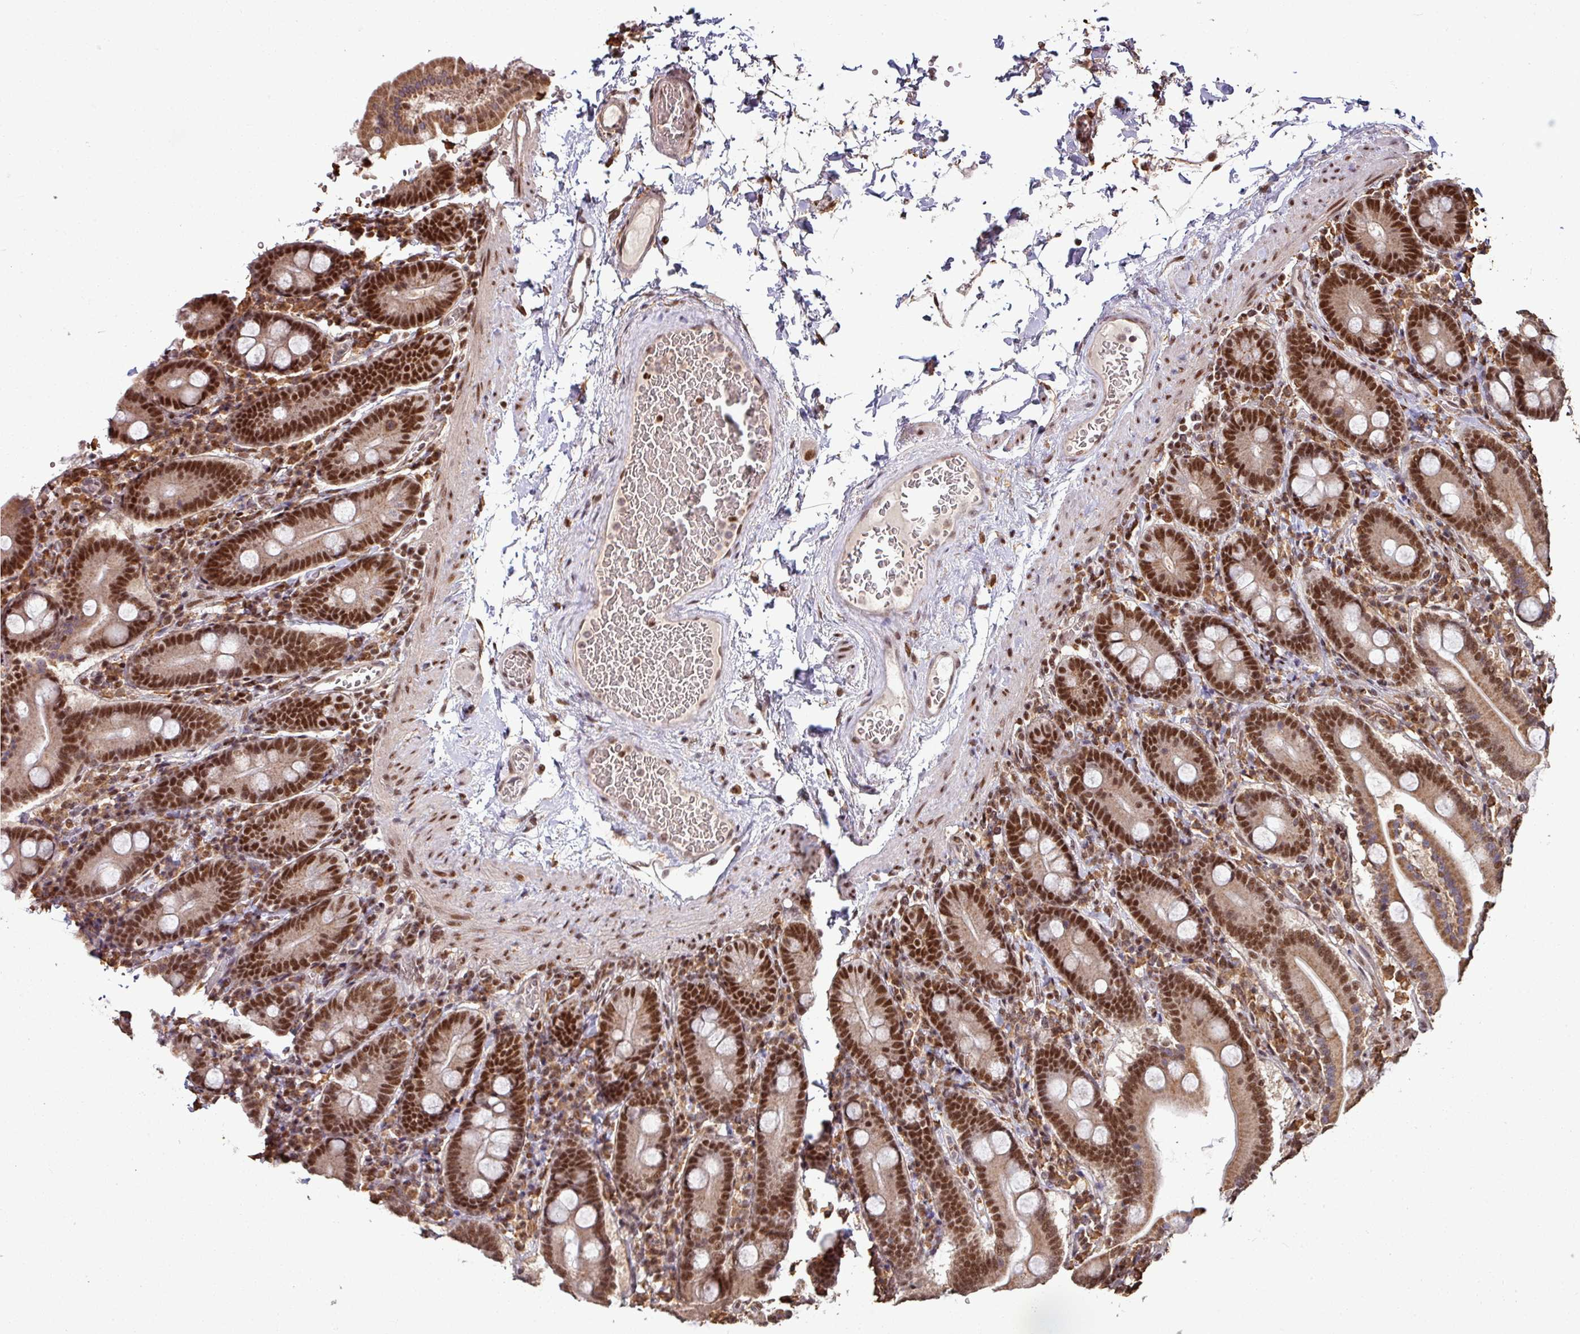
{"staining": {"intensity": "strong", "quantity": ">75%", "location": "nuclear"}, "tissue": "duodenum", "cell_type": "Glandular cells", "image_type": "normal", "snomed": [{"axis": "morphology", "description": "Normal tissue, NOS"}, {"axis": "topography", "description": "Duodenum"}], "caption": "Protein positivity by immunohistochemistry (IHC) displays strong nuclear staining in about >75% of glandular cells in benign duodenum.", "gene": "PHF23", "patient": {"sex": "male", "age": 55}}